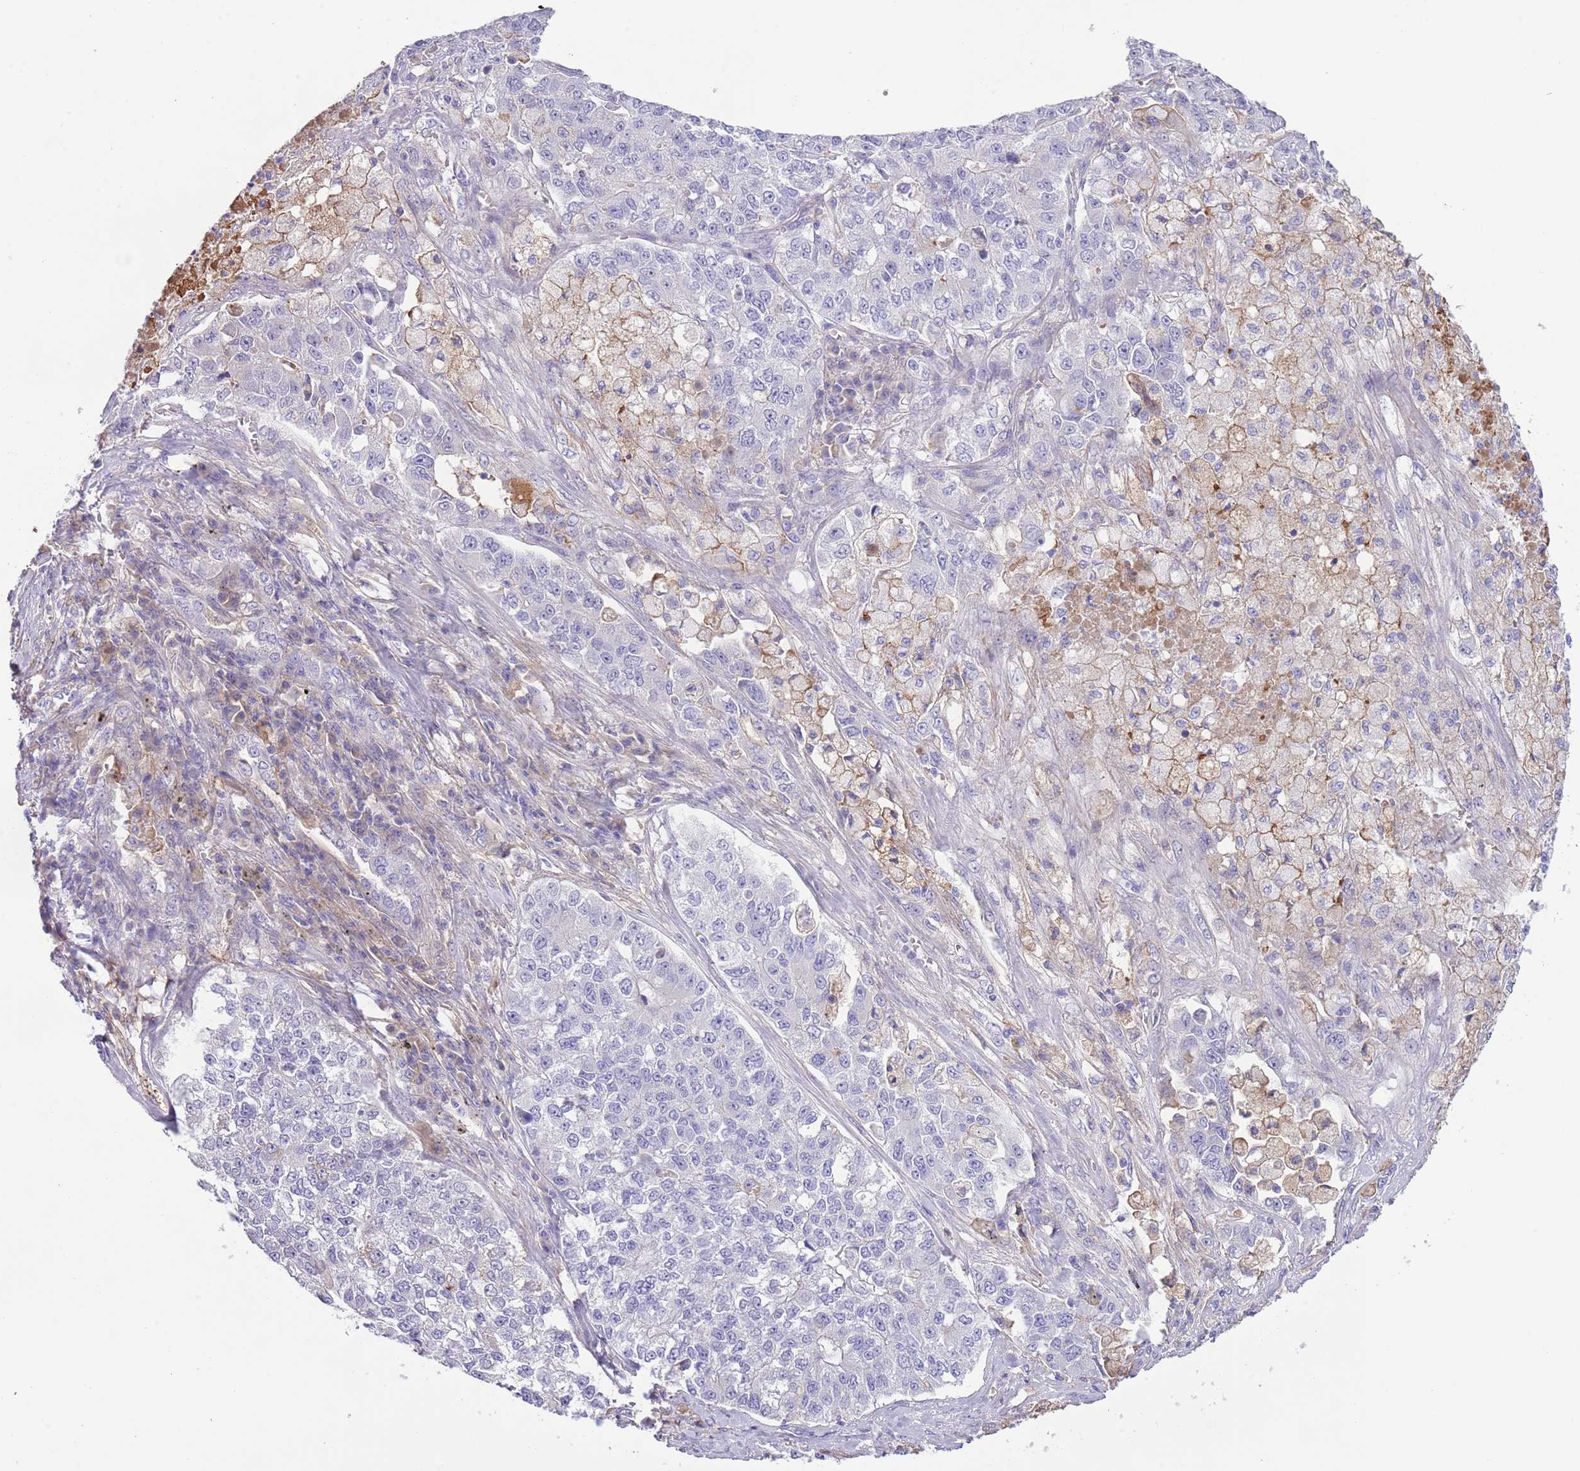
{"staining": {"intensity": "weak", "quantity": "<25%", "location": "cytoplasmic/membranous"}, "tissue": "lung cancer", "cell_type": "Tumor cells", "image_type": "cancer", "snomed": [{"axis": "morphology", "description": "Adenocarcinoma, NOS"}, {"axis": "topography", "description": "Lung"}], "caption": "Immunohistochemistry image of neoplastic tissue: adenocarcinoma (lung) stained with DAB exhibits no significant protein positivity in tumor cells. The staining was performed using DAB to visualize the protein expression in brown, while the nuclei were stained in blue with hematoxylin (Magnification: 20x).", "gene": "IGF1", "patient": {"sex": "male", "age": 49}}